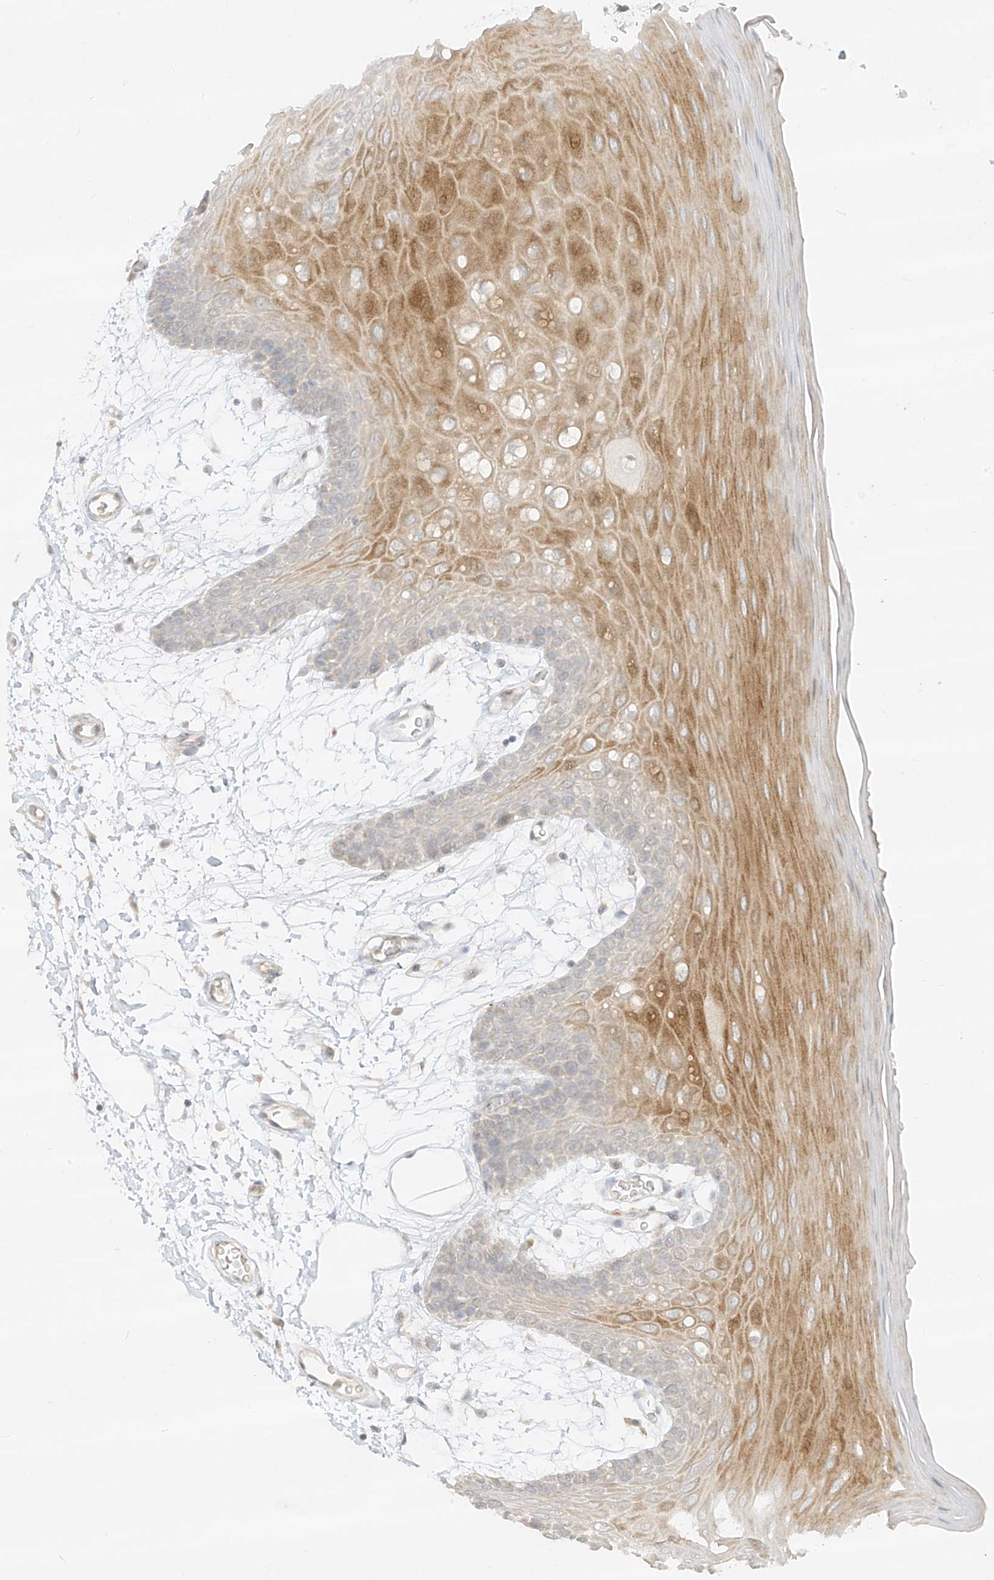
{"staining": {"intensity": "moderate", "quantity": "25%-75%", "location": "cytoplasmic/membranous"}, "tissue": "oral mucosa", "cell_type": "Squamous epithelial cells", "image_type": "normal", "snomed": [{"axis": "morphology", "description": "Normal tissue, NOS"}, {"axis": "topography", "description": "Skeletal muscle"}, {"axis": "topography", "description": "Oral tissue"}, {"axis": "topography", "description": "Salivary gland"}, {"axis": "topography", "description": "Peripheral nerve tissue"}], "caption": "Unremarkable oral mucosa demonstrates moderate cytoplasmic/membranous staining in about 25%-75% of squamous epithelial cells, visualized by immunohistochemistry. (DAB (3,3'-diaminobenzidine) IHC with brightfield microscopy, high magnification).", "gene": "LIPT1", "patient": {"sex": "male", "age": 54}}